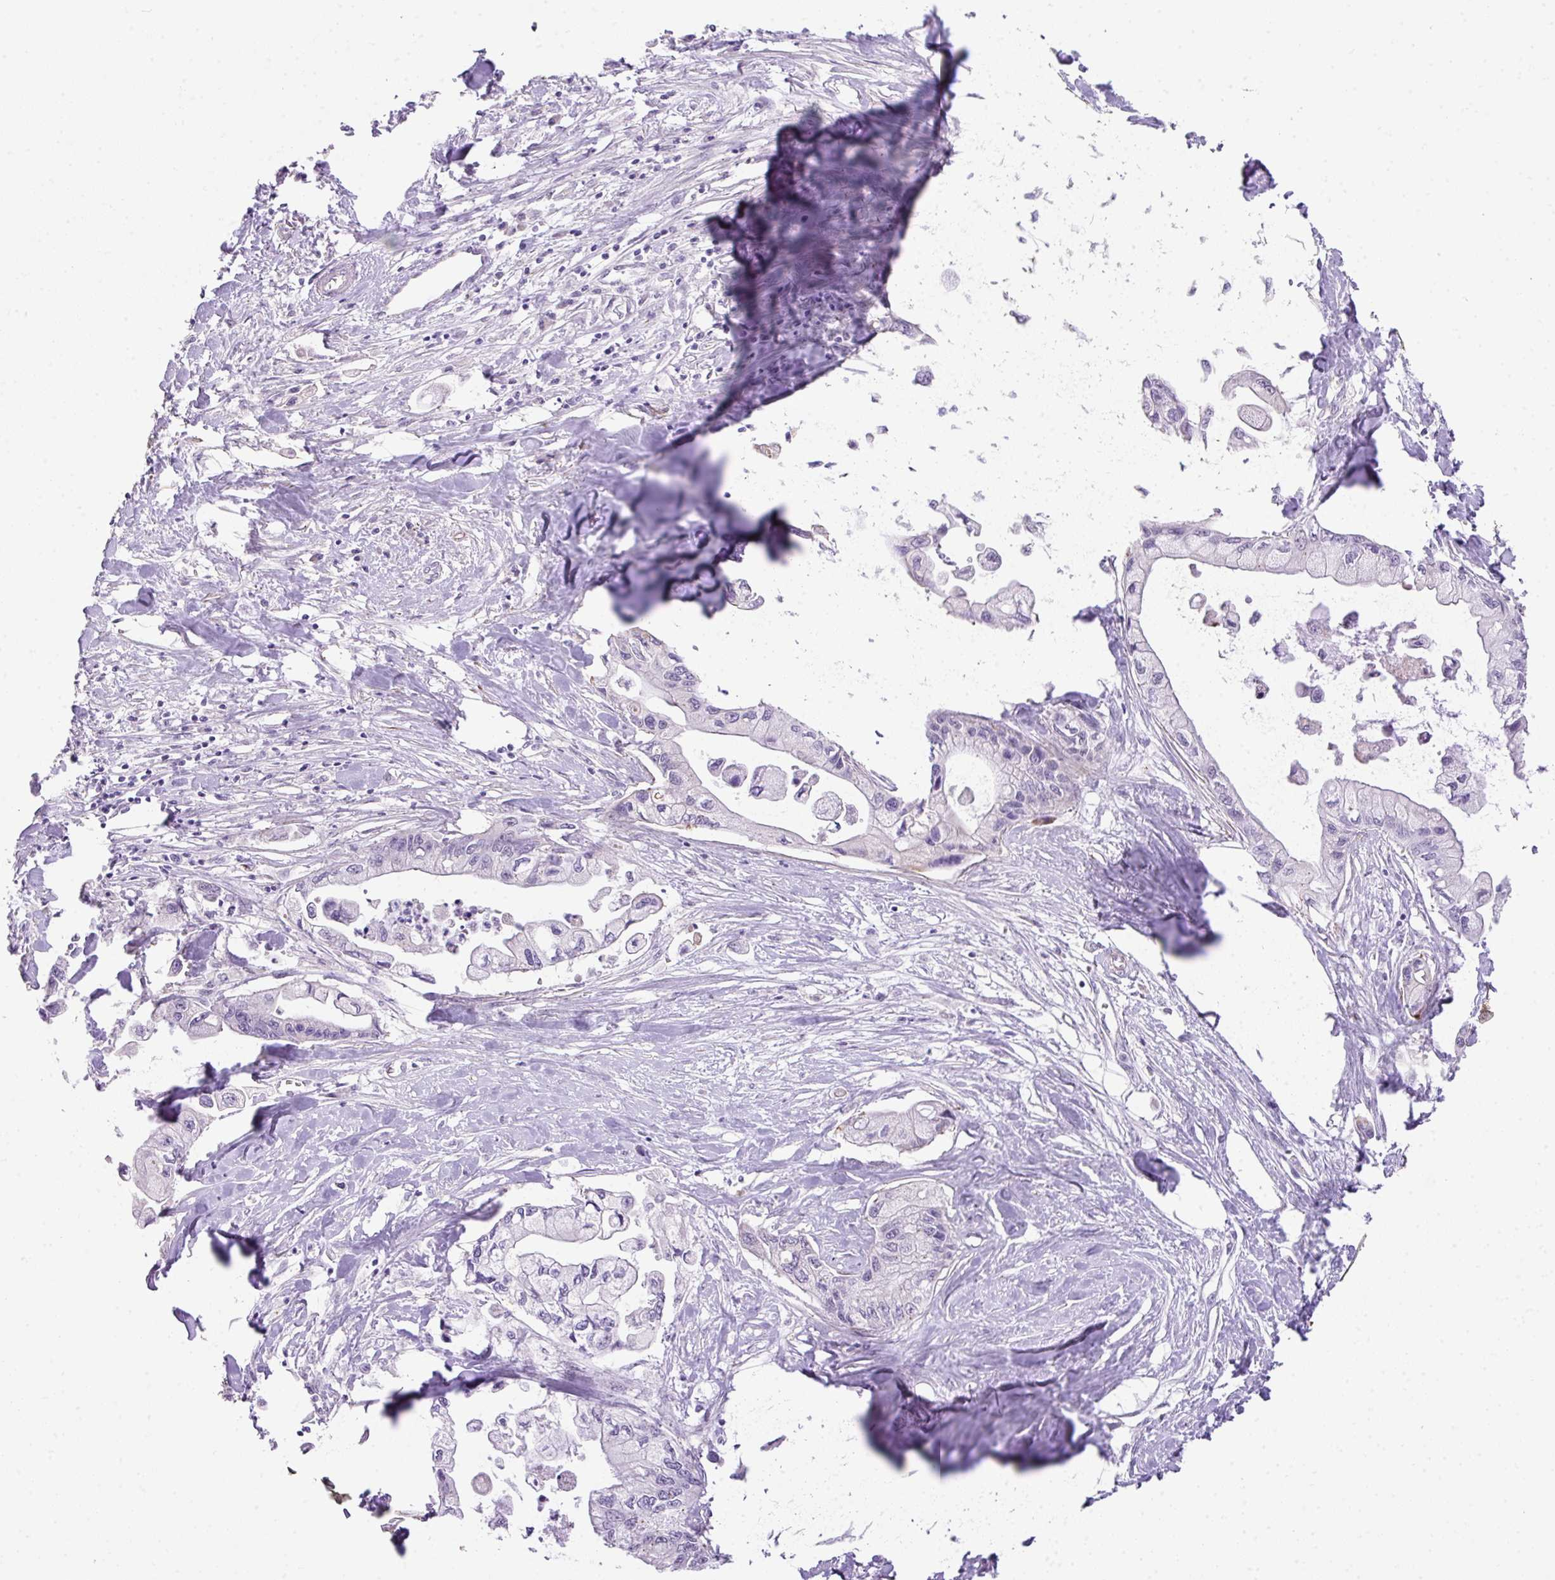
{"staining": {"intensity": "negative", "quantity": "none", "location": "none"}, "tissue": "pancreatic cancer", "cell_type": "Tumor cells", "image_type": "cancer", "snomed": [{"axis": "morphology", "description": "Adenocarcinoma, NOS"}, {"axis": "topography", "description": "Pancreas"}], "caption": "An image of human pancreatic cancer (adenocarcinoma) is negative for staining in tumor cells.", "gene": "DIP2A", "patient": {"sex": "male", "age": 61}}